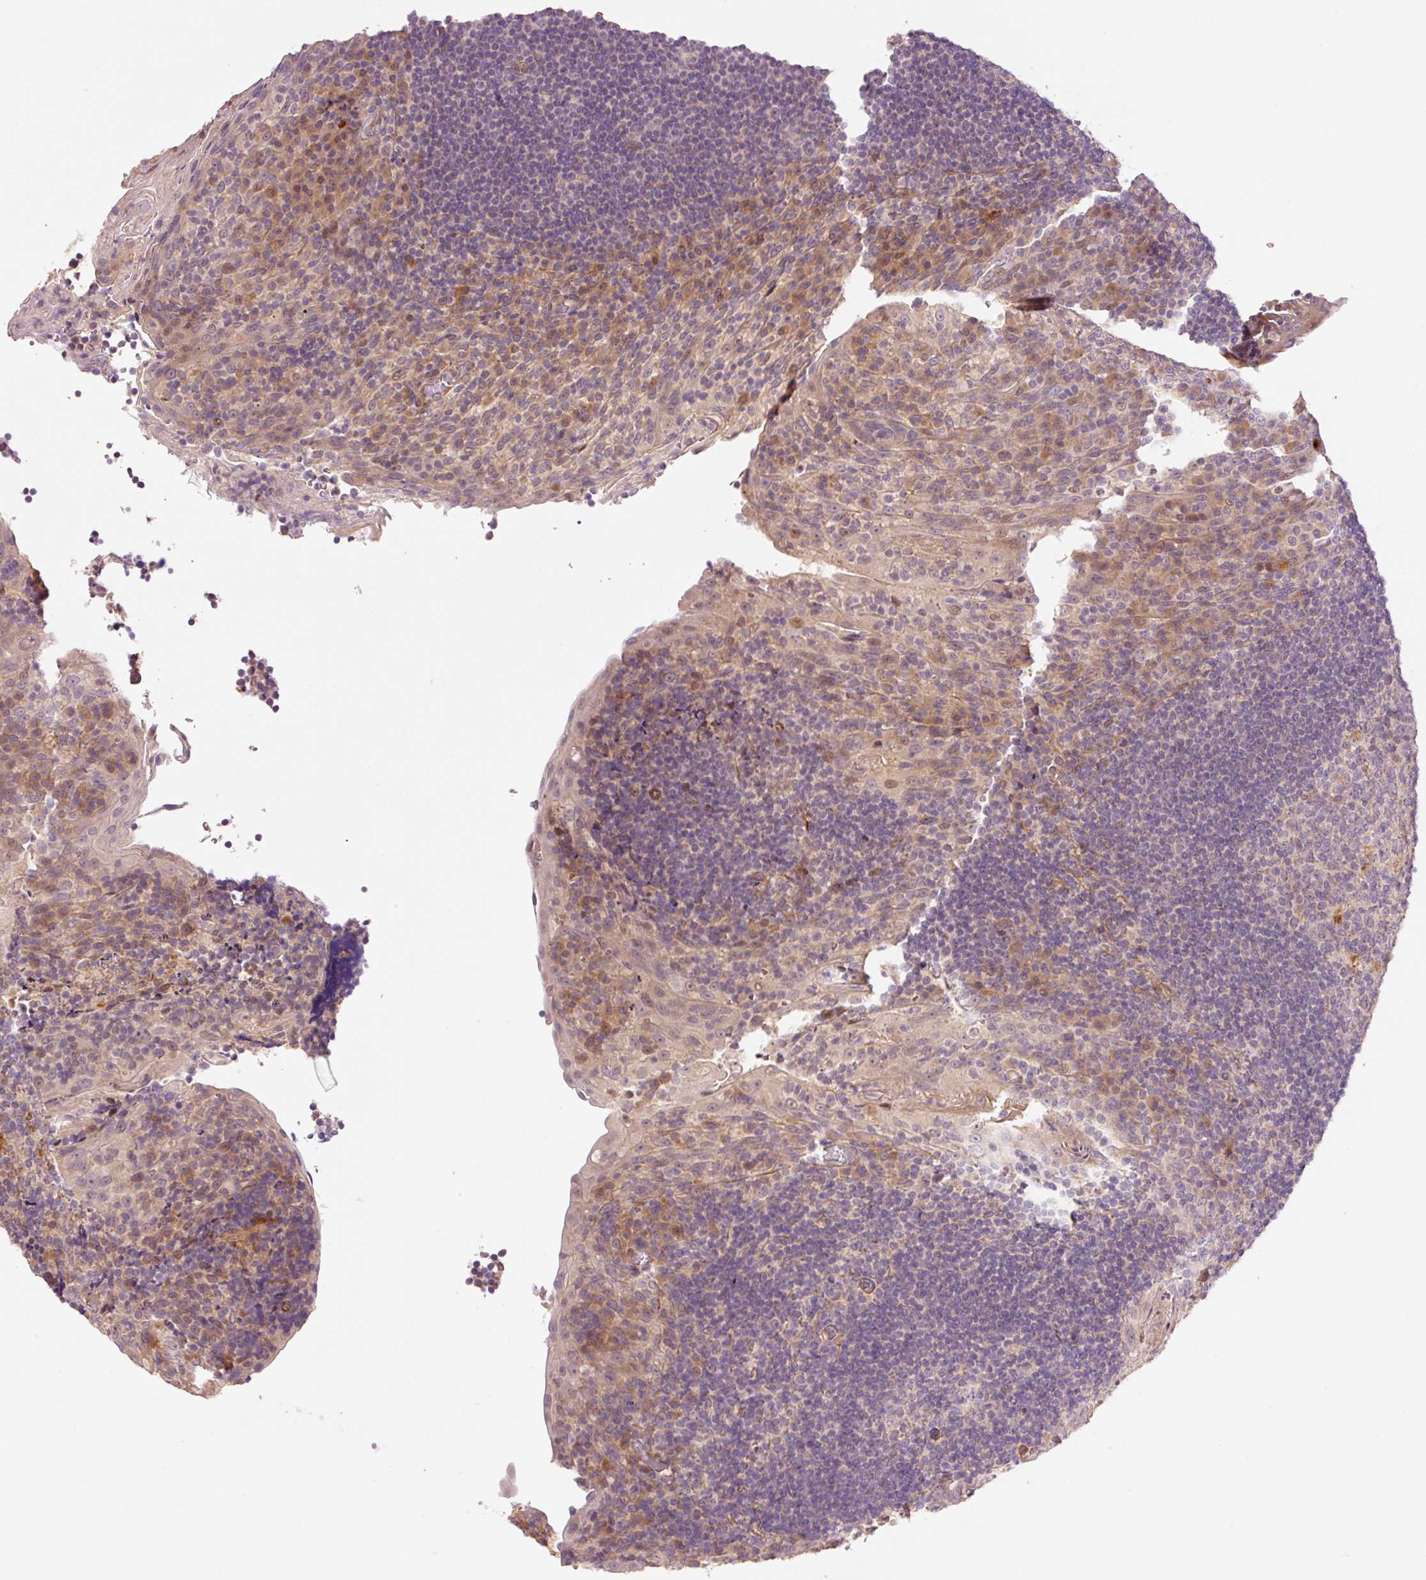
{"staining": {"intensity": "negative", "quantity": "none", "location": "none"}, "tissue": "tonsil", "cell_type": "Germinal center cells", "image_type": "normal", "snomed": [{"axis": "morphology", "description": "Normal tissue, NOS"}, {"axis": "topography", "description": "Tonsil"}], "caption": "Immunohistochemistry histopathology image of unremarkable tonsil: tonsil stained with DAB (3,3'-diaminobenzidine) reveals no significant protein positivity in germinal center cells.", "gene": "SLC29A3", "patient": {"sex": "male", "age": 17}}